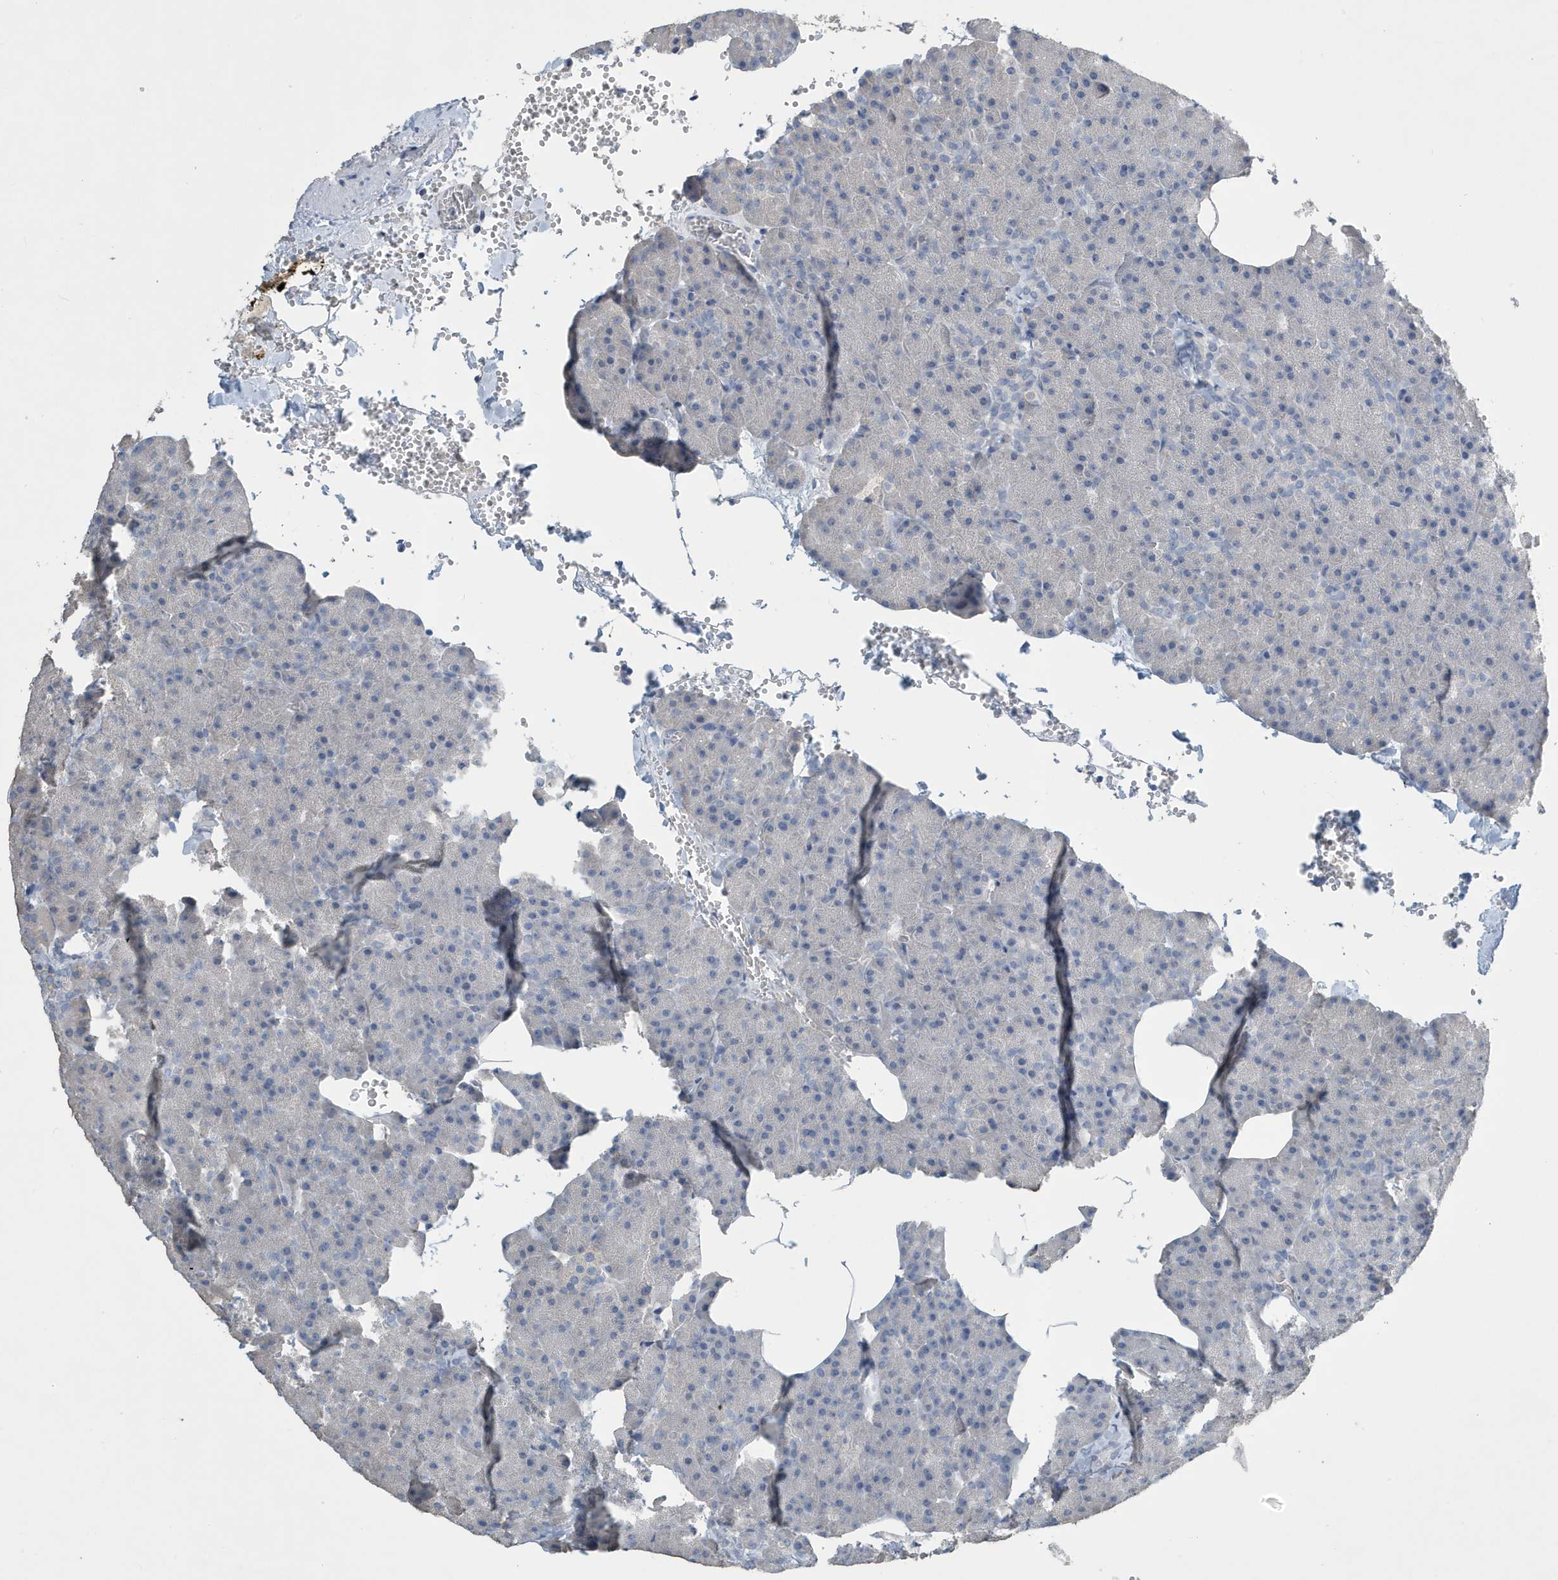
{"staining": {"intensity": "negative", "quantity": "none", "location": "none"}, "tissue": "pancreas", "cell_type": "Exocrine glandular cells", "image_type": "normal", "snomed": [{"axis": "morphology", "description": "Normal tissue, NOS"}, {"axis": "morphology", "description": "Carcinoid, malignant, NOS"}, {"axis": "topography", "description": "Pancreas"}], "caption": "A high-resolution histopathology image shows immunohistochemistry (IHC) staining of unremarkable pancreas, which demonstrates no significant staining in exocrine glandular cells. (DAB immunohistochemistry (IHC) visualized using brightfield microscopy, high magnification).", "gene": "UGT2B4", "patient": {"sex": "female", "age": 35}}